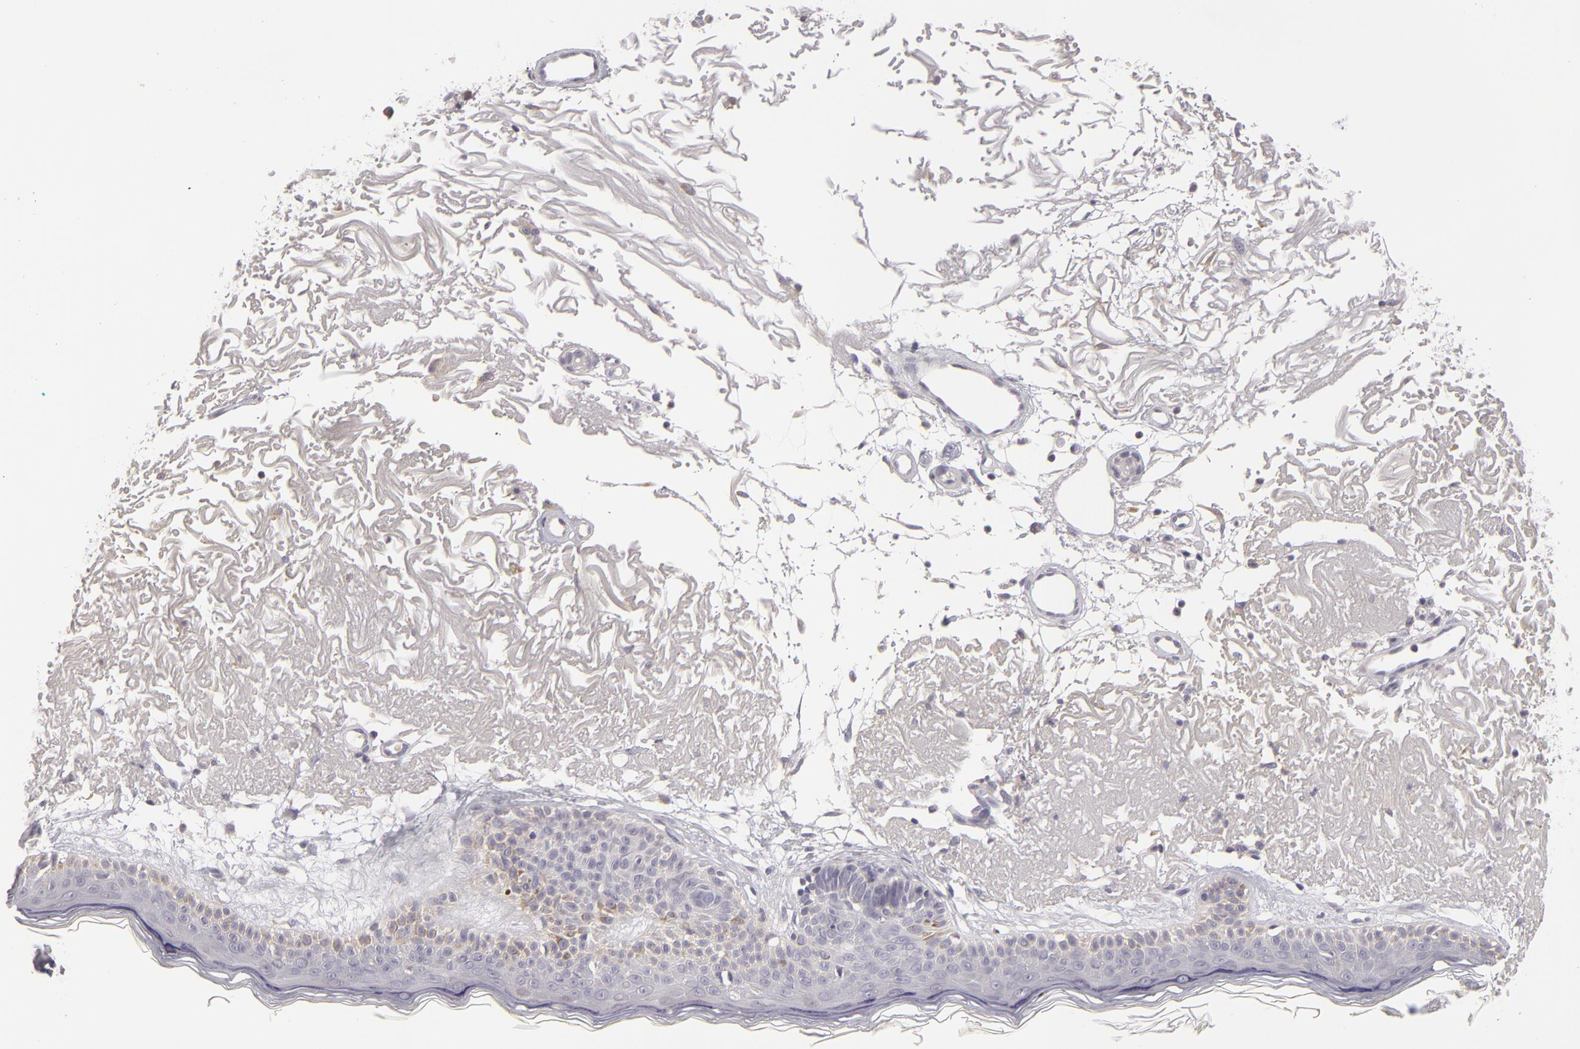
{"staining": {"intensity": "weak", "quantity": "25%-75%", "location": "cytoplasmic/membranous"}, "tissue": "skin", "cell_type": "Fibroblasts", "image_type": "normal", "snomed": [{"axis": "morphology", "description": "Normal tissue, NOS"}, {"axis": "topography", "description": "Skin"}], "caption": "Approximately 25%-75% of fibroblasts in unremarkable skin exhibit weak cytoplasmic/membranous protein staining as visualized by brown immunohistochemical staining.", "gene": "ATP2B3", "patient": {"sex": "female", "age": 90}}